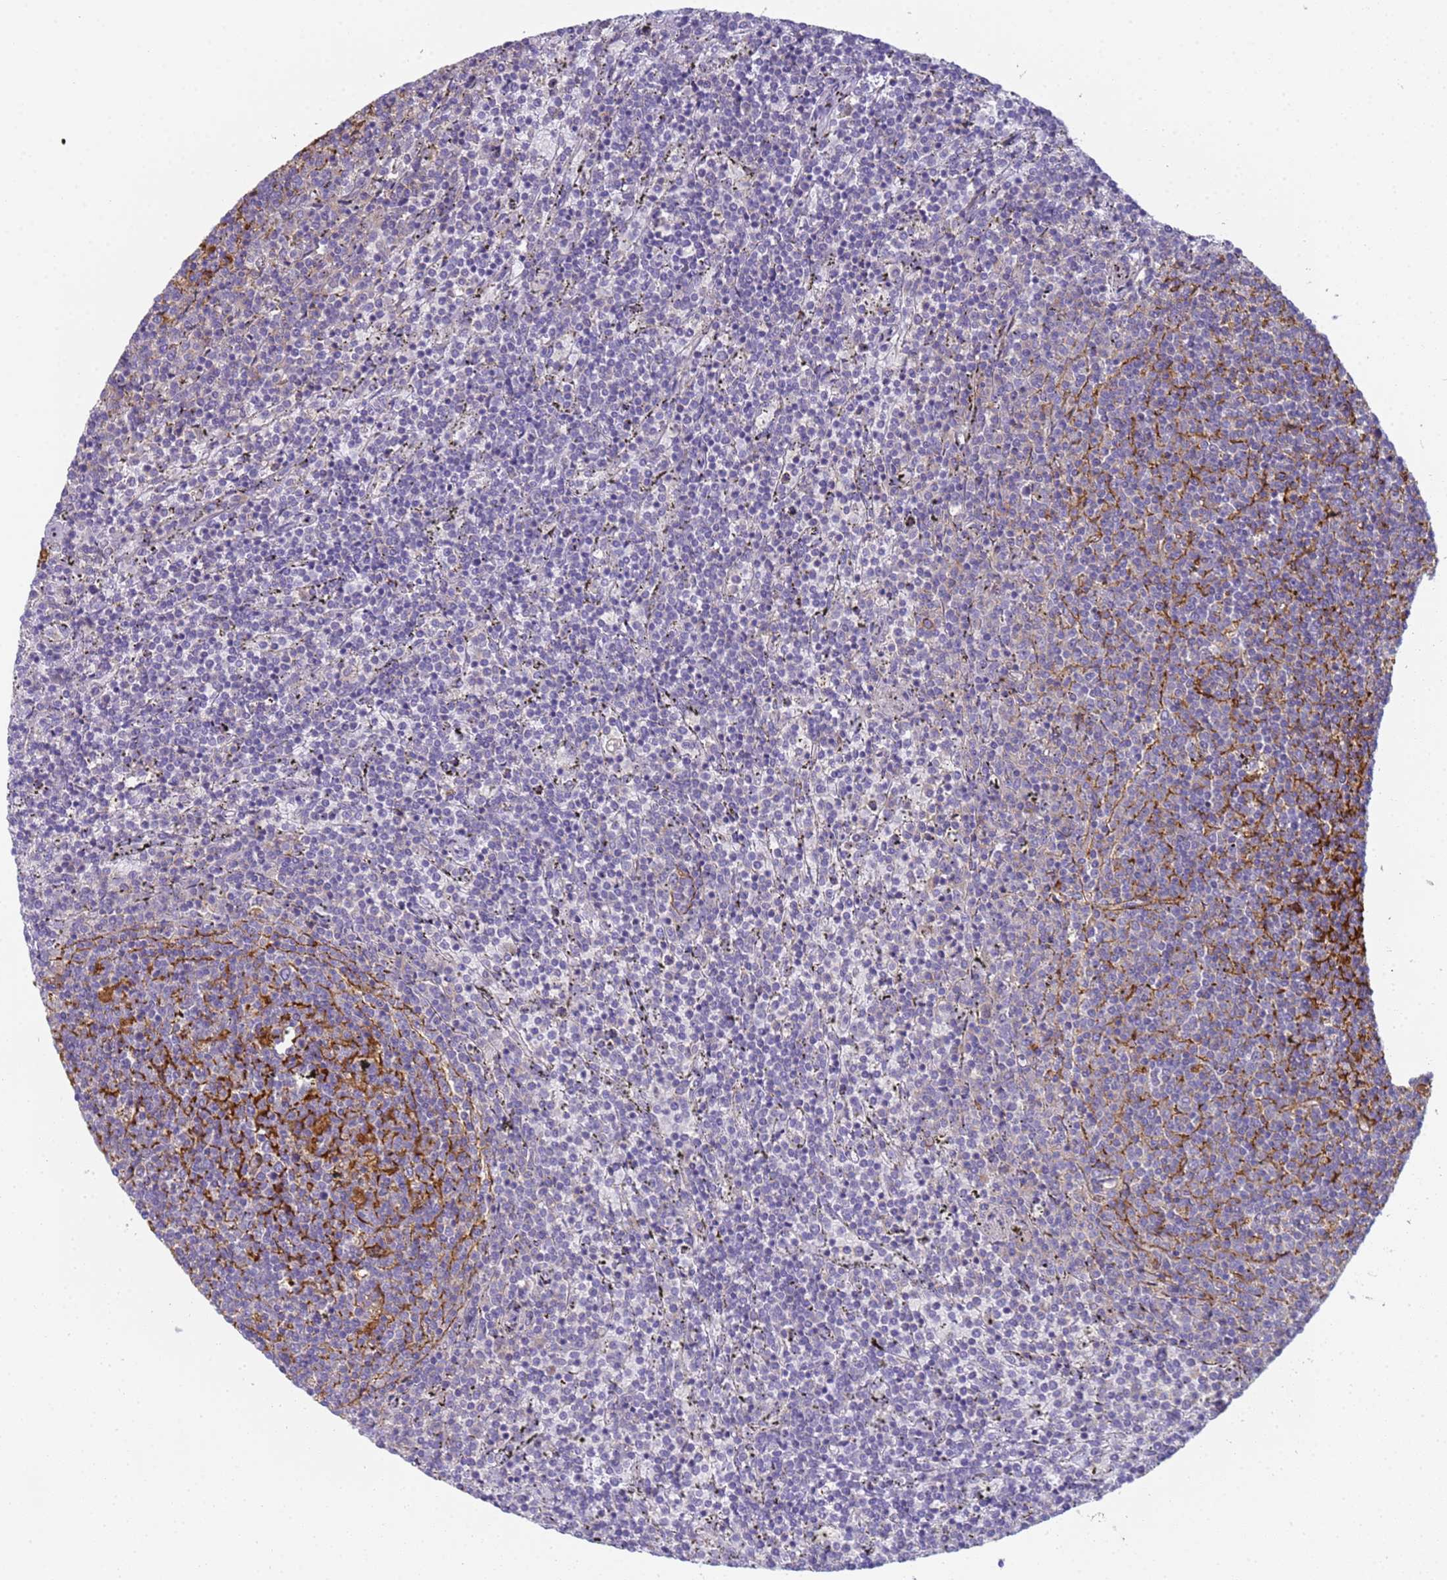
{"staining": {"intensity": "negative", "quantity": "none", "location": "none"}, "tissue": "lymphoma", "cell_type": "Tumor cells", "image_type": "cancer", "snomed": [{"axis": "morphology", "description": "Malignant lymphoma, non-Hodgkin's type, Low grade"}, {"axis": "topography", "description": "Spleen"}], "caption": "Immunohistochemical staining of human lymphoma demonstrates no significant expression in tumor cells.", "gene": "CR1", "patient": {"sex": "female", "age": 50}}